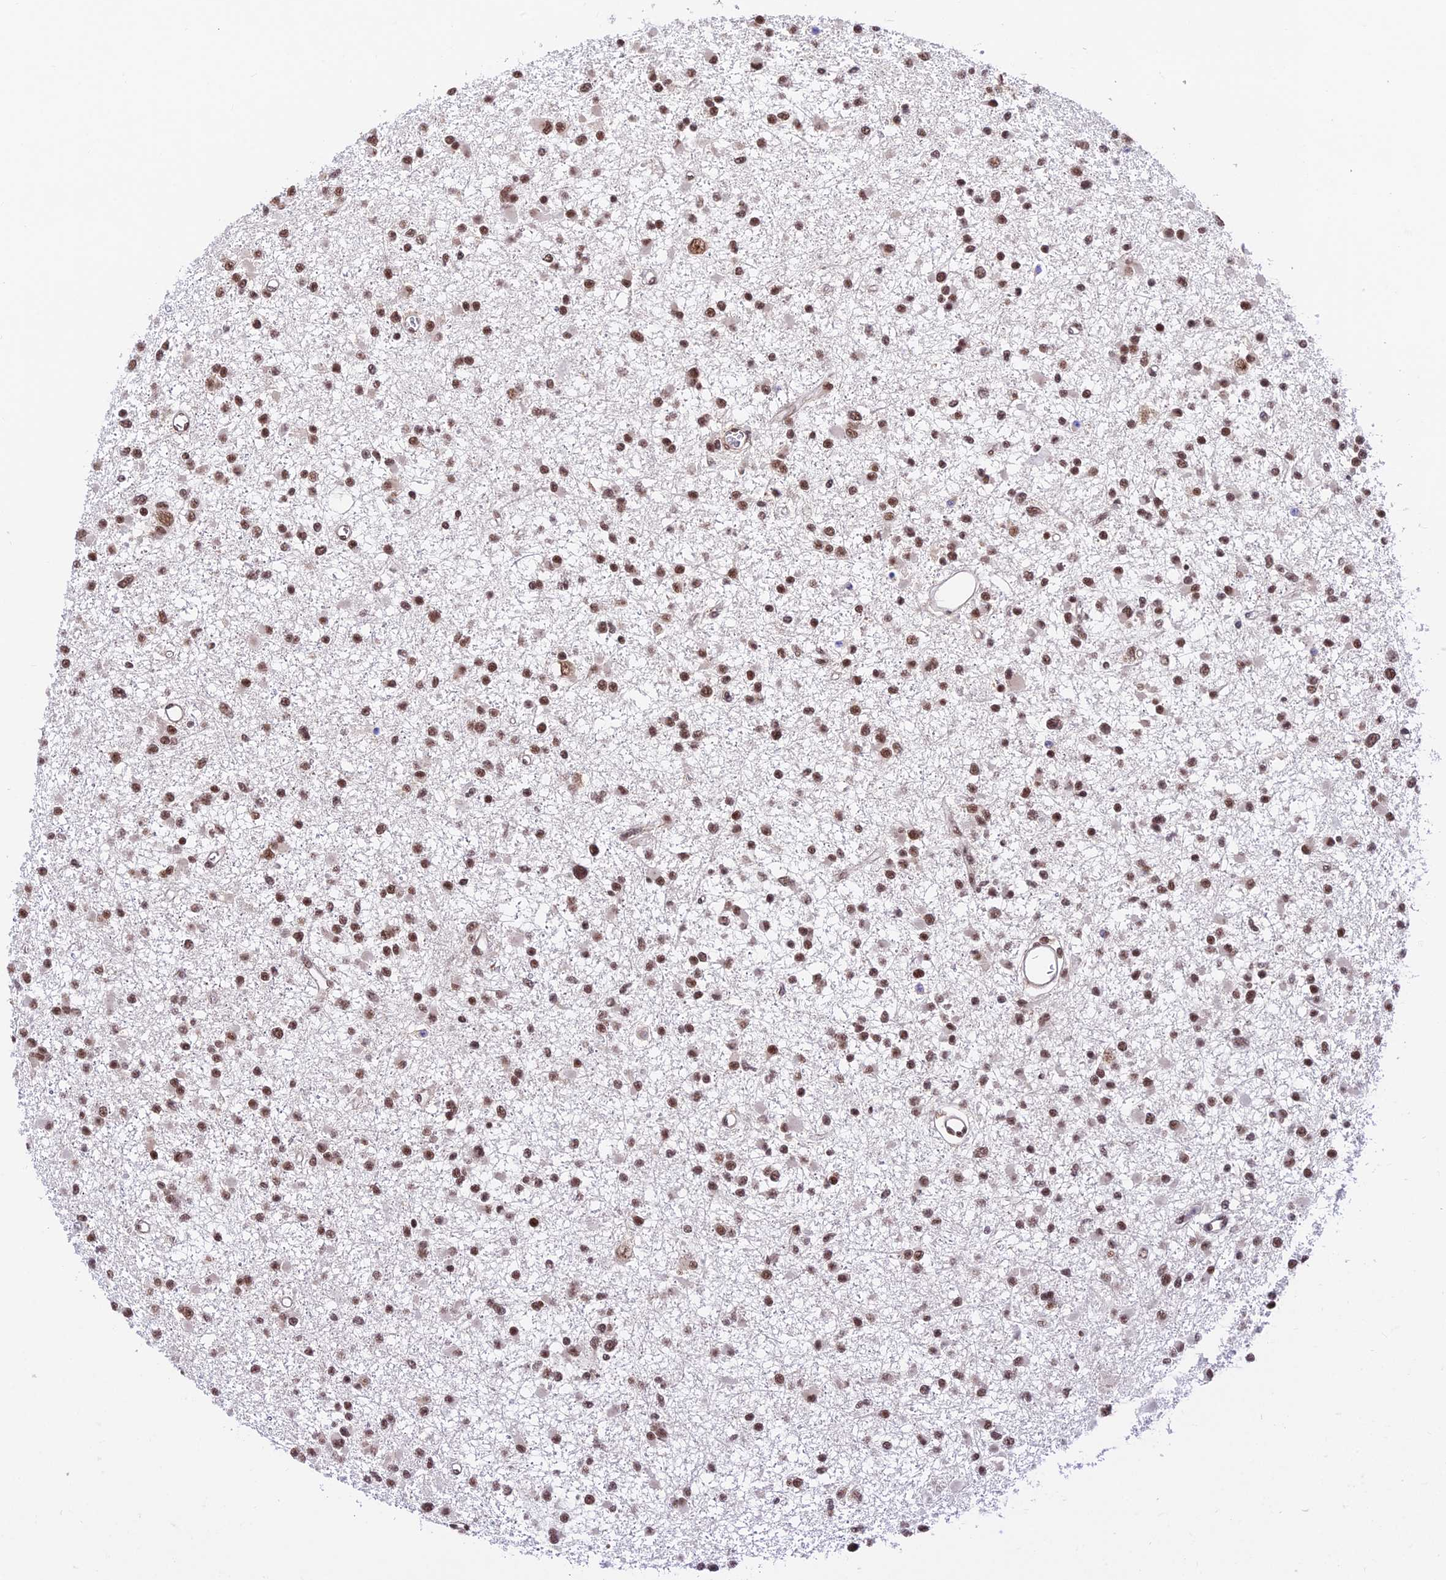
{"staining": {"intensity": "moderate", "quantity": ">75%", "location": "nuclear"}, "tissue": "glioma", "cell_type": "Tumor cells", "image_type": "cancer", "snomed": [{"axis": "morphology", "description": "Glioma, malignant, Low grade"}, {"axis": "topography", "description": "Brain"}], "caption": "IHC micrograph of human glioma stained for a protein (brown), which demonstrates medium levels of moderate nuclear expression in approximately >75% of tumor cells.", "gene": "RBM42", "patient": {"sex": "female", "age": 22}}